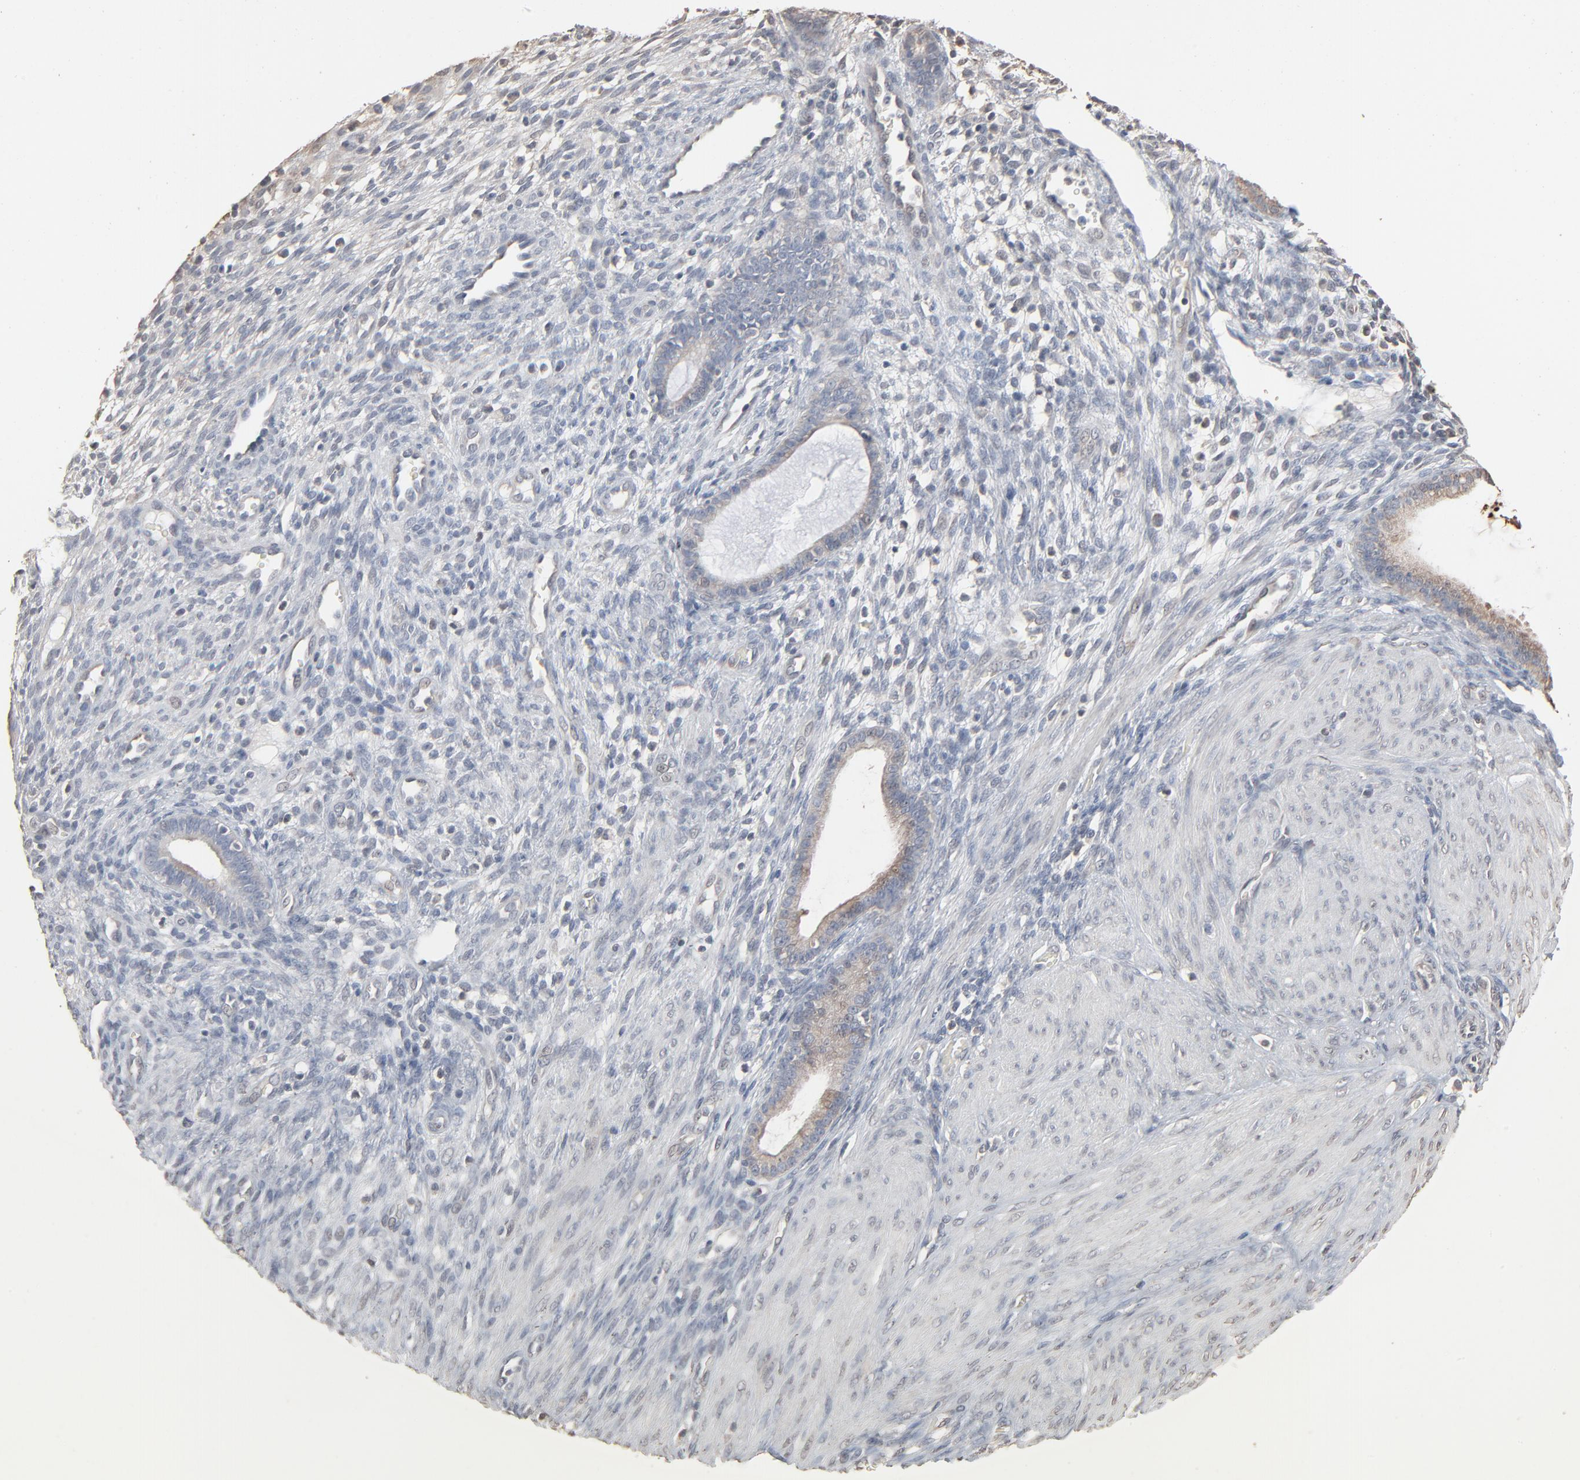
{"staining": {"intensity": "weak", "quantity": "<25%", "location": "cytoplasmic/membranous"}, "tissue": "endometrium", "cell_type": "Cells in endometrial stroma", "image_type": "normal", "snomed": [{"axis": "morphology", "description": "Normal tissue, NOS"}, {"axis": "topography", "description": "Endometrium"}], "caption": "Immunohistochemical staining of unremarkable human endometrium displays no significant positivity in cells in endometrial stroma.", "gene": "CCT5", "patient": {"sex": "female", "age": 72}}